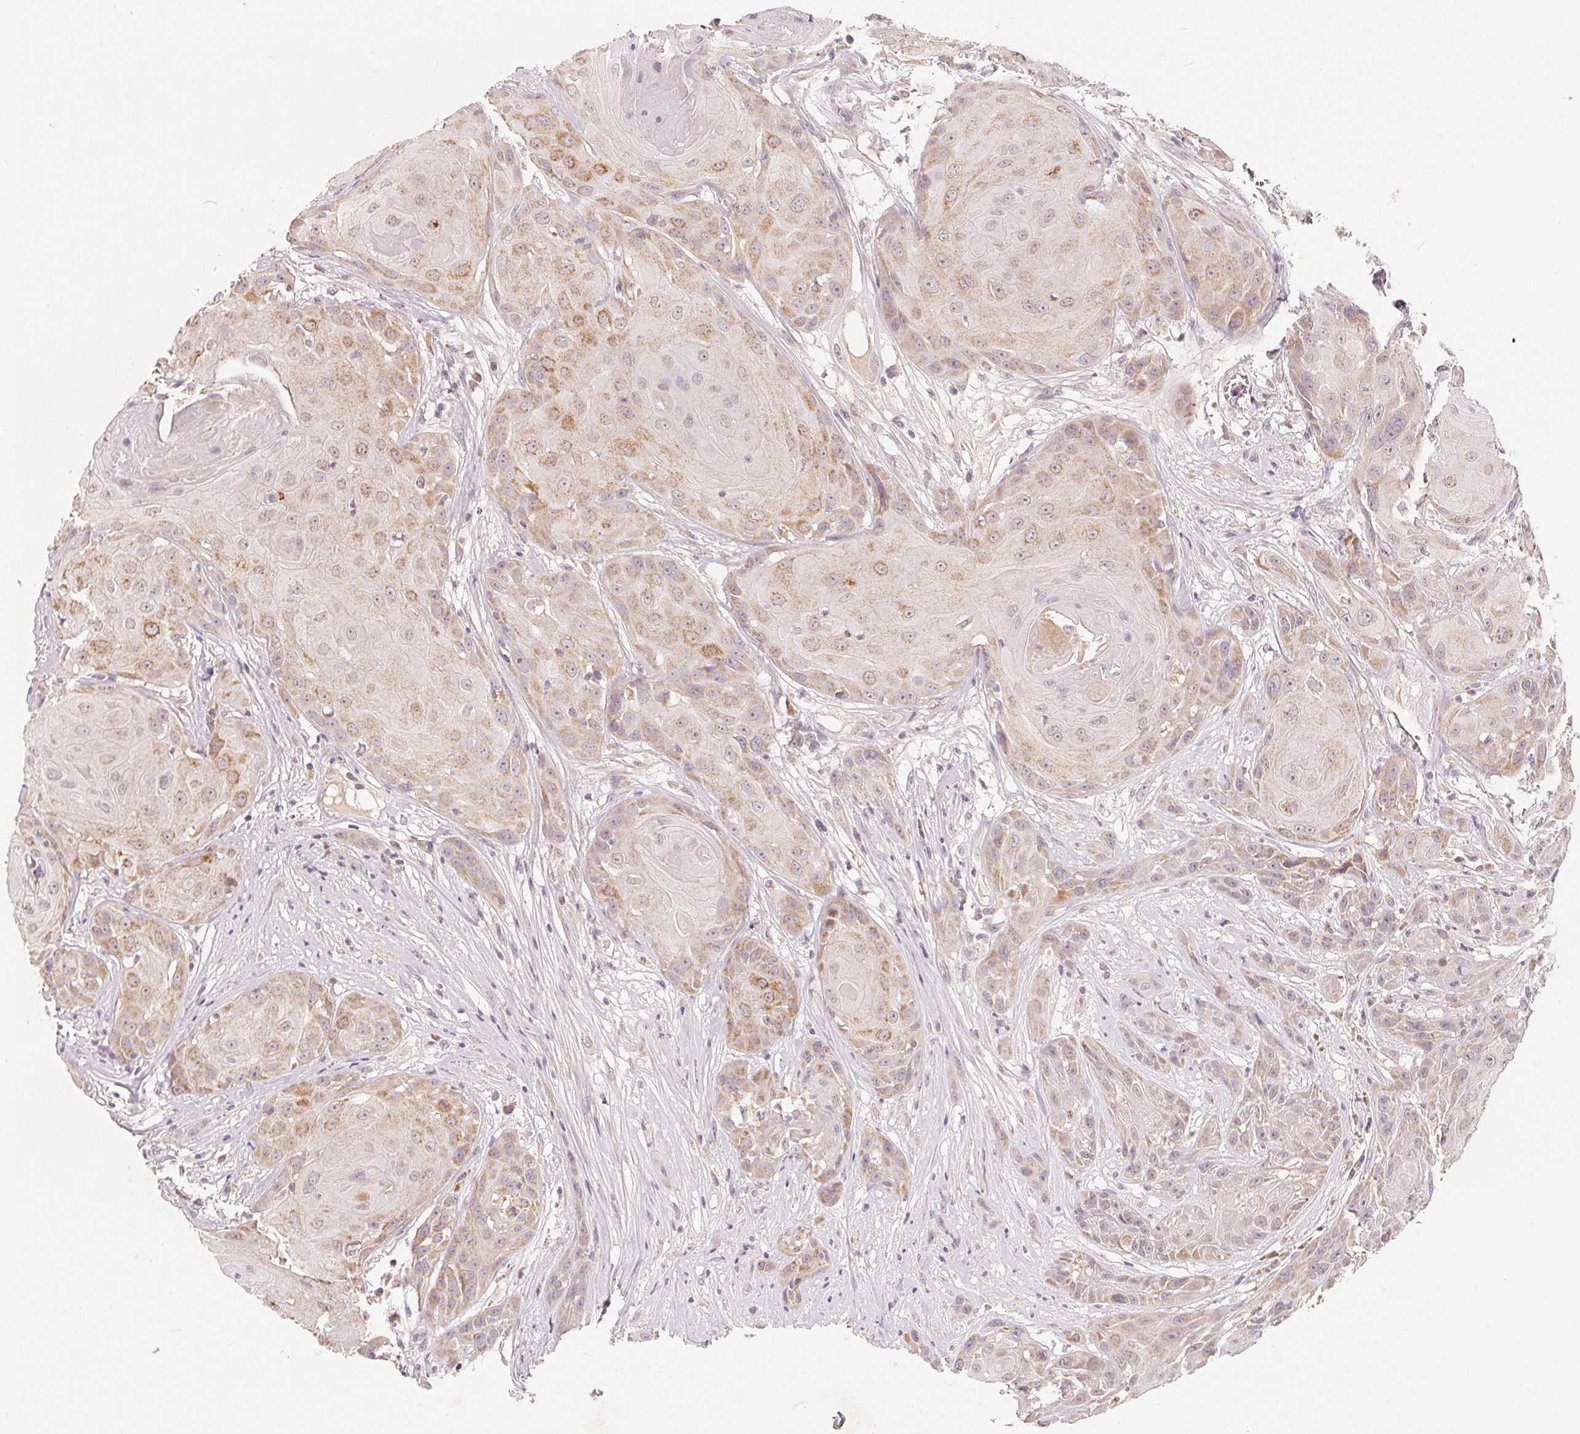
{"staining": {"intensity": "weak", "quantity": "25%-75%", "location": "cytoplasmic/membranous"}, "tissue": "head and neck cancer", "cell_type": "Tumor cells", "image_type": "cancer", "snomed": [{"axis": "morphology", "description": "Squamous cell carcinoma, NOS"}, {"axis": "topography", "description": "Skin"}, {"axis": "topography", "description": "Head-Neck"}], "caption": "High-magnification brightfield microscopy of head and neck cancer stained with DAB (3,3'-diaminobenzidine) (brown) and counterstained with hematoxylin (blue). tumor cells exhibit weak cytoplasmic/membranous expression is seen in approximately25%-75% of cells.", "gene": "GHITM", "patient": {"sex": "male", "age": 80}}